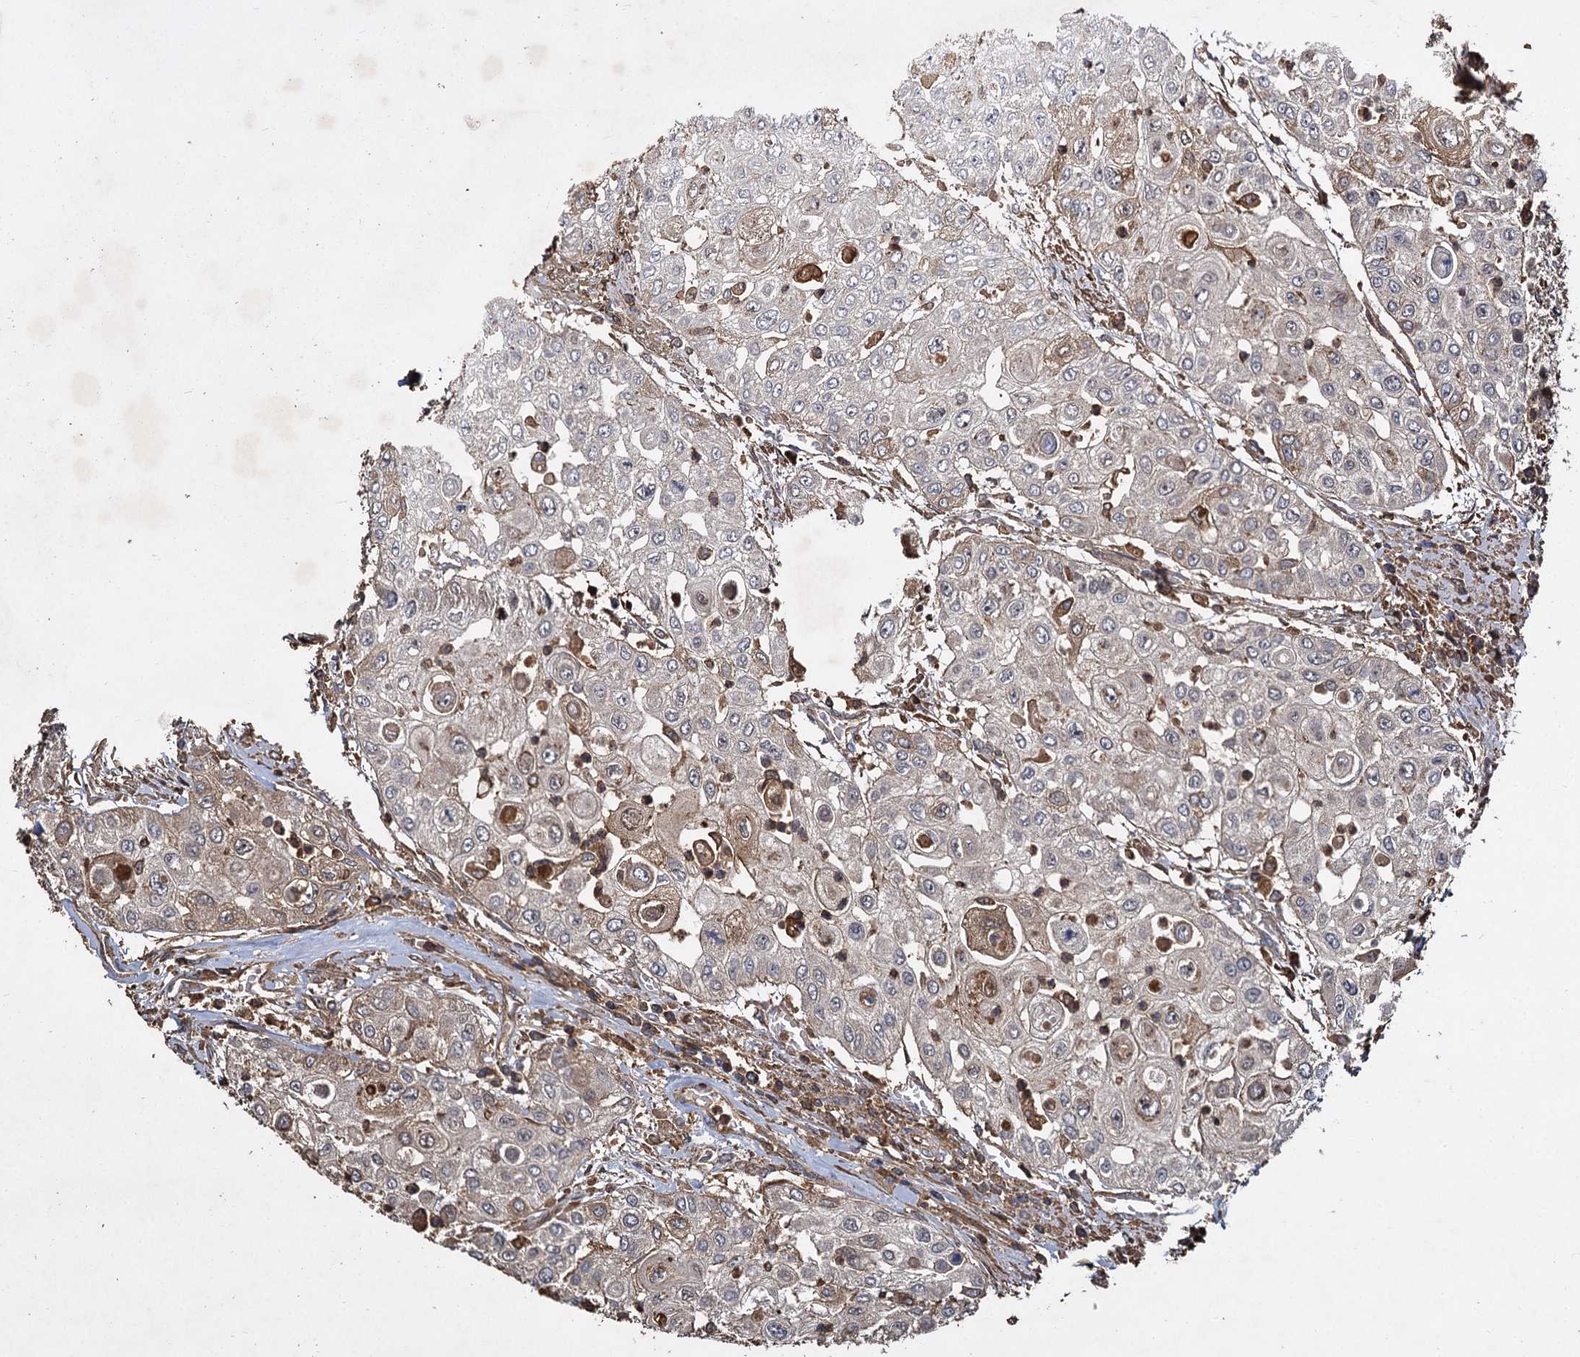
{"staining": {"intensity": "negative", "quantity": "none", "location": "none"}, "tissue": "urothelial cancer", "cell_type": "Tumor cells", "image_type": "cancer", "snomed": [{"axis": "morphology", "description": "Urothelial carcinoma, High grade"}, {"axis": "topography", "description": "Urinary bladder"}], "caption": "Tumor cells are negative for brown protein staining in urothelial carcinoma (high-grade).", "gene": "GCLC", "patient": {"sex": "female", "age": 79}}